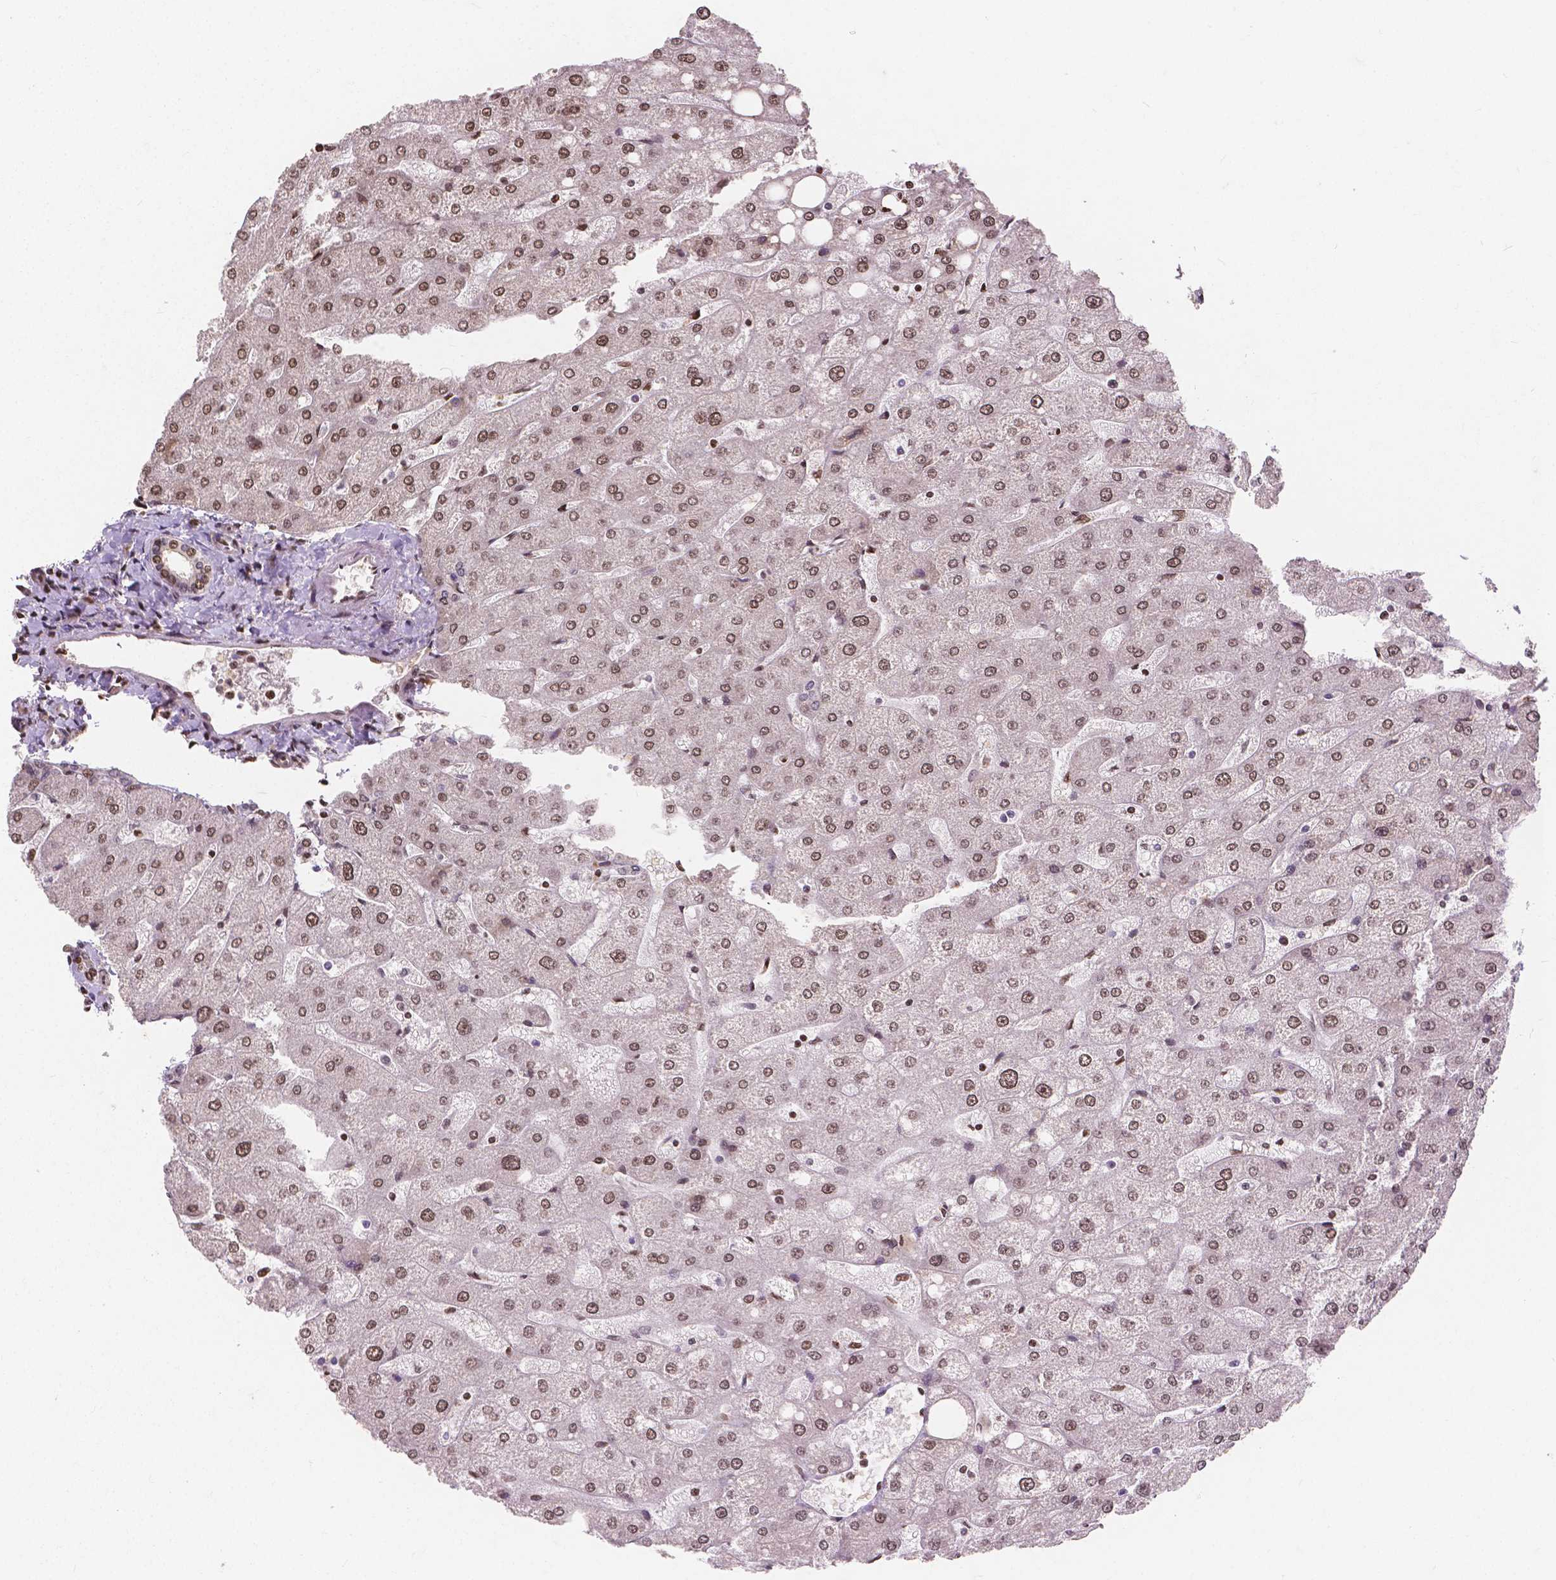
{"staining": {"intensity": "moderate", "quantity": ">75%", "location": "nuclear"}, "tissue": "liver", "cell_type": "Cholangiocytes", "image_type": "normal", "snomed": [{"axis": "morphology", "description": "Normal tissue, NOS"}, {"axis": "topography", "description": "Liver"}], "caption": "Benign liver exhibits moderate nuclear expression in about >75% of cholangiocytes The staining is performed using DAB (3,3'-diaminobenzidine) brown chromogen to label protein expression. The nuclei are counter-stained blue using hematoxylin..", "gene": "PTPN18", "patient": {"sex": "male", "age": 67}}